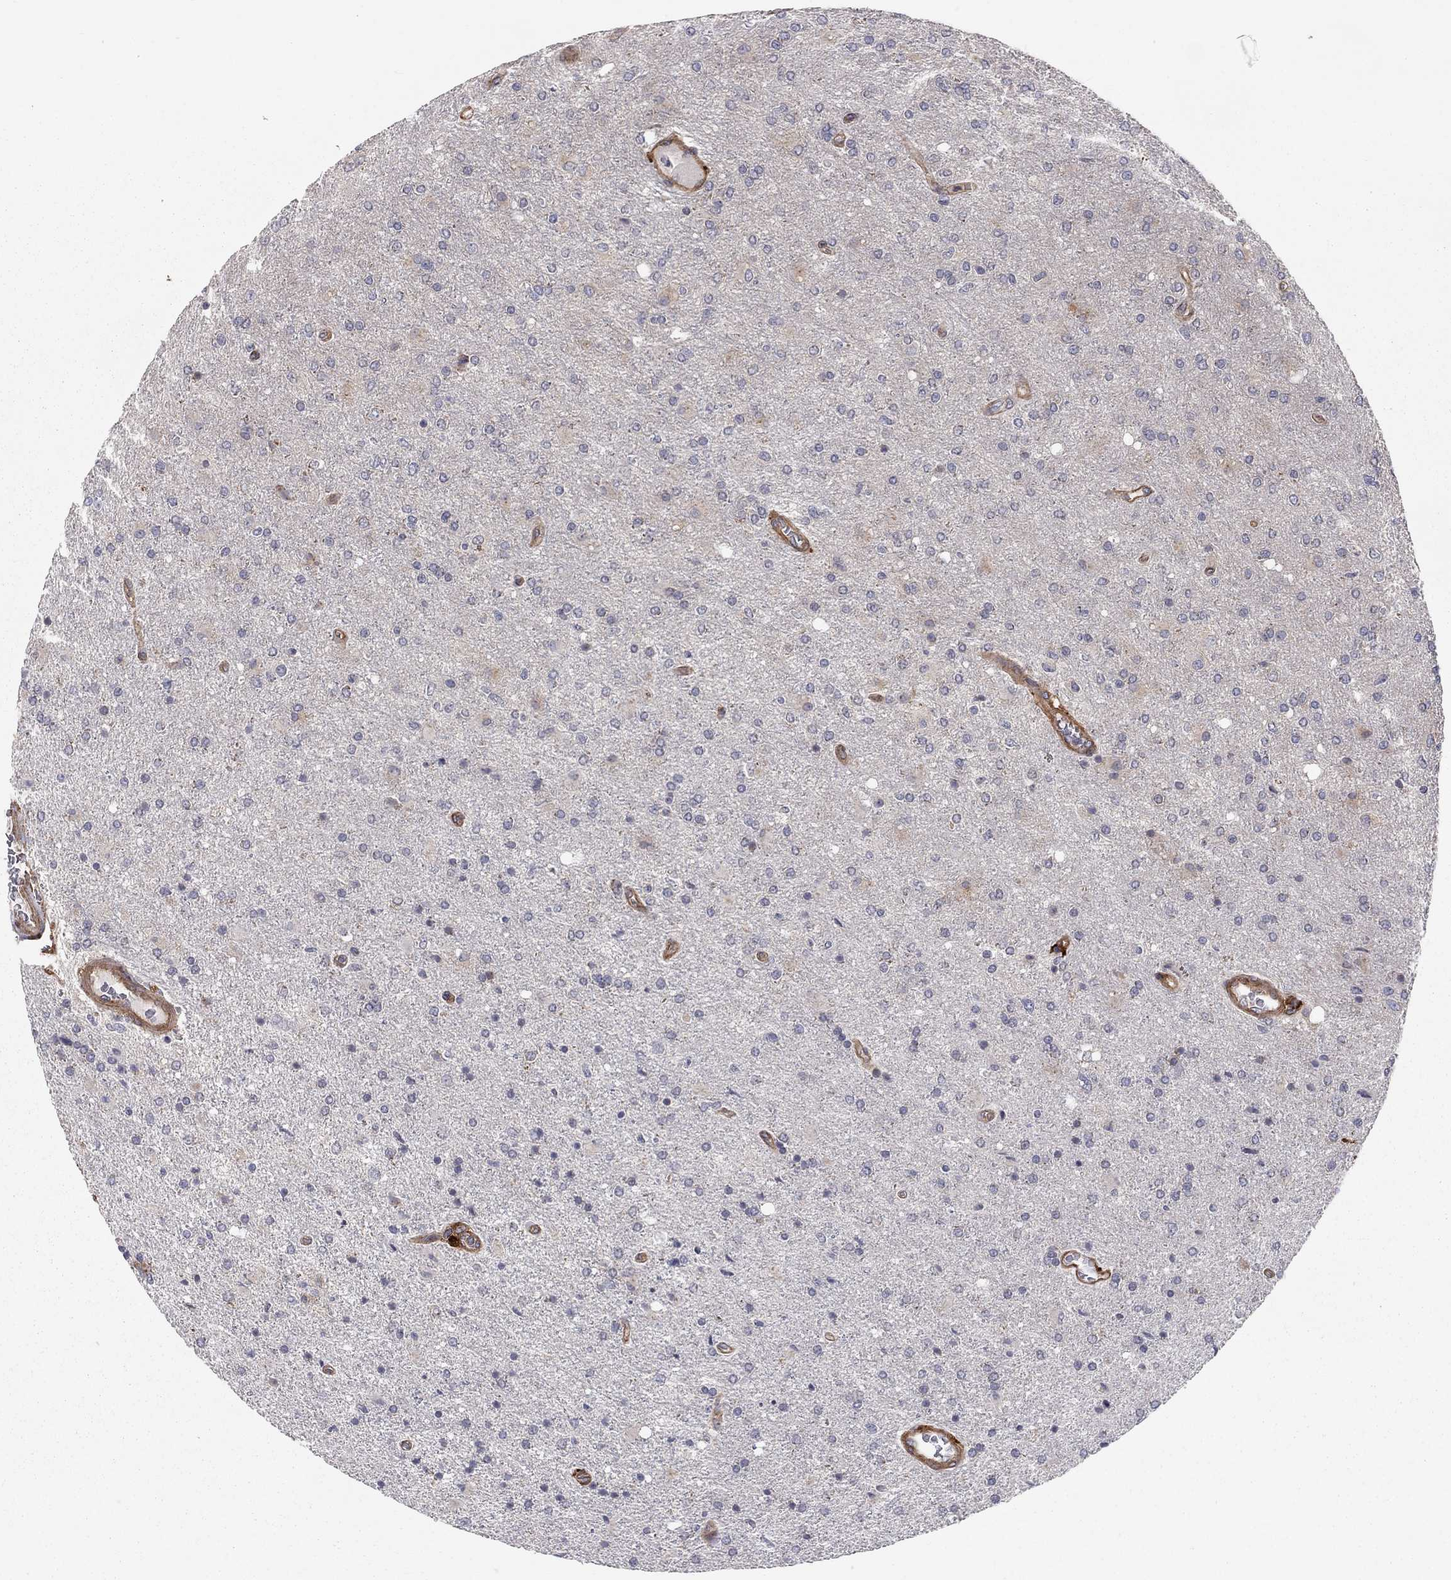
{"staining": {"intensity": "negative", "quantity": "none", "location": "none"}, "tissue": "glioma", "cell_type": "Tumor cells", "image_type": "cancer", "snomed": [{"axis": "morphology", "description": "Glioma, malignant, High grade"}, {"axis": "topography", "description": "Cerebral cortex"}], "caption": "This is a histopathology image of IHC staining of glioma, which shows no positivity in tumor cells.", "gene": "RASEF", "patient": {"sex": "male", "age": 70}}